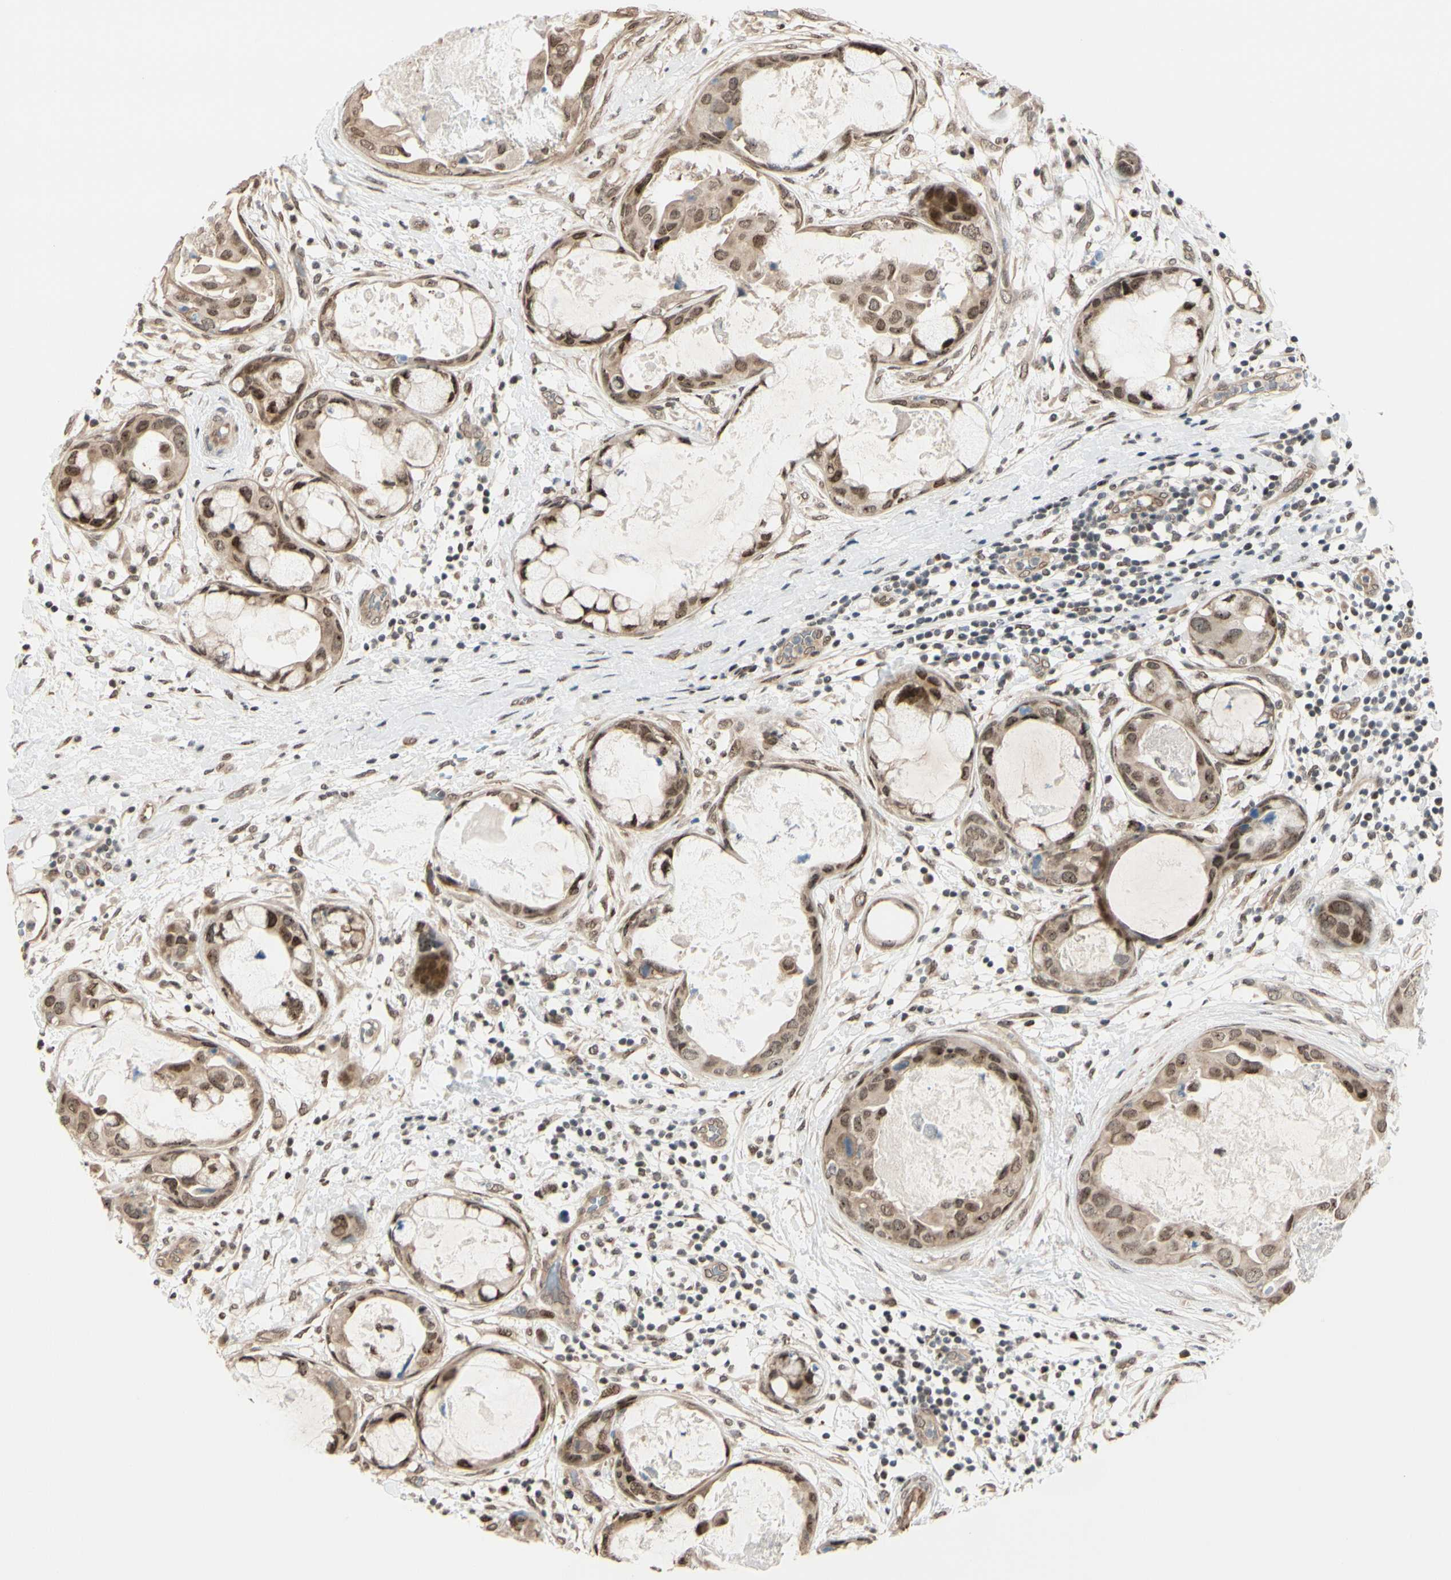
{"staining": {"intensity": "moderate", "quantity": ">75%", "location": "cytoplasmic/membranous,nuclear"}, "tissue": "breast cancer", "cell_type": "Tumor cells", "image_type": "cancer", "snomed": [{"axis": "morphology", "description": "Duct carcinoma"}, {"axis": "topography", "description": "Breast"}], "caption": "A medium amount of moderate cytoplasmic/membranous and nuclear staining is present in approximately >75% of tumor cells in intraductal carcinoma (breast) tissue.", "gene": "SUFU", "patient": {"sex": "female", "age": 40}}